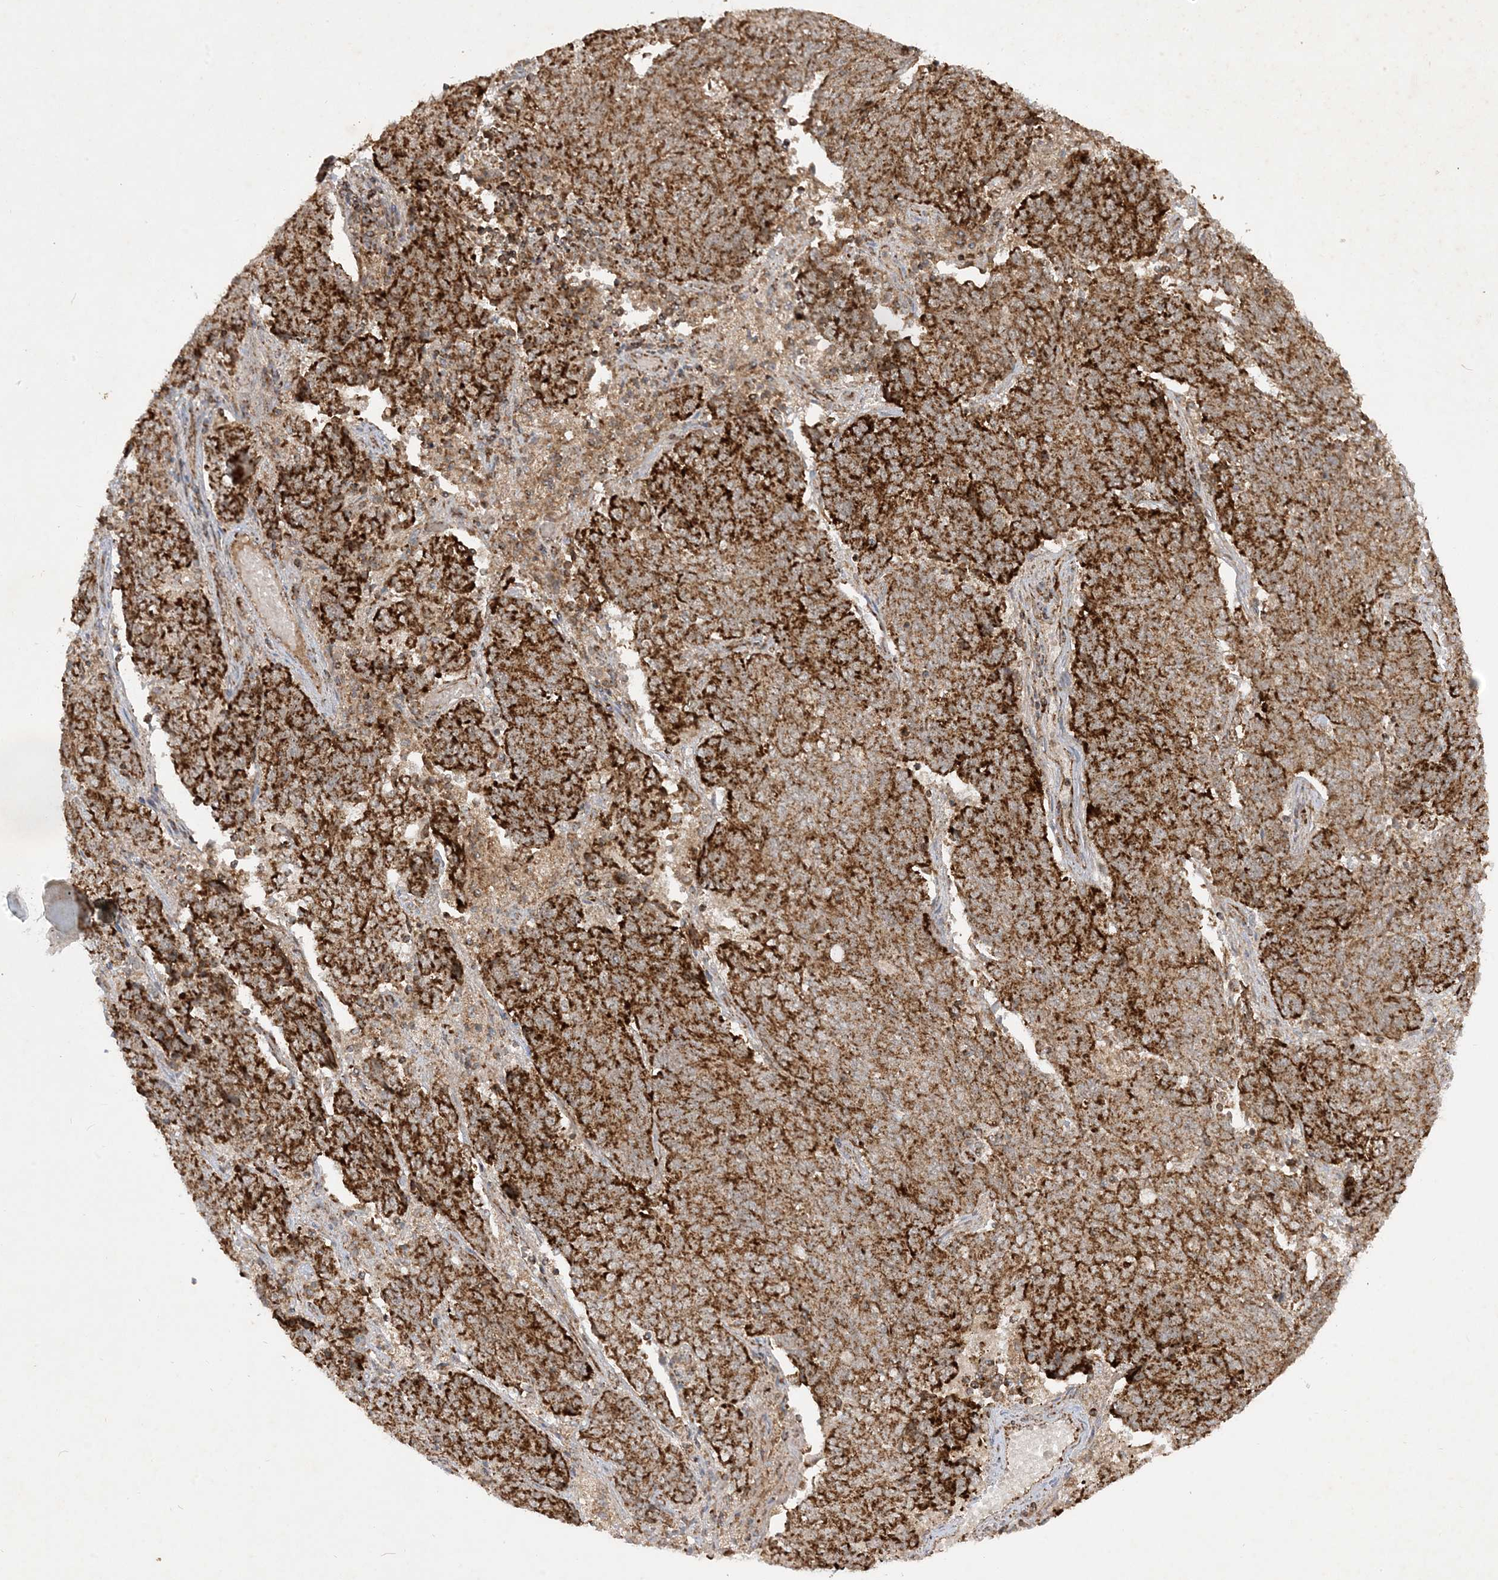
{"staining": {"intensity": "strong", "quantity": ">75%", "location": "cytoplasmic/membranous"}, "tissue": "endometrial cancer", "cell_type": "Tumor cells", "image_type": "cancer", "snomed": [{"axis": "morphology", "description": "Adenocarcinoma, NOS"}, {"axis": "topography", "description": "Endometrium"}], "caption": "DAB (3,3'-diaminobenzidine) immunohistochemical staining of endometrial cancer shows strong cytoplasmic/membranous protein positivity in approximately >75% of tumor cells. (DAB (3,3'-diaminobenzidine) IHC, brown staining for protein, blue staining for nuclei).", "gene": "NDUFAF3", "patient": {"sex": "female", "age": 80}}